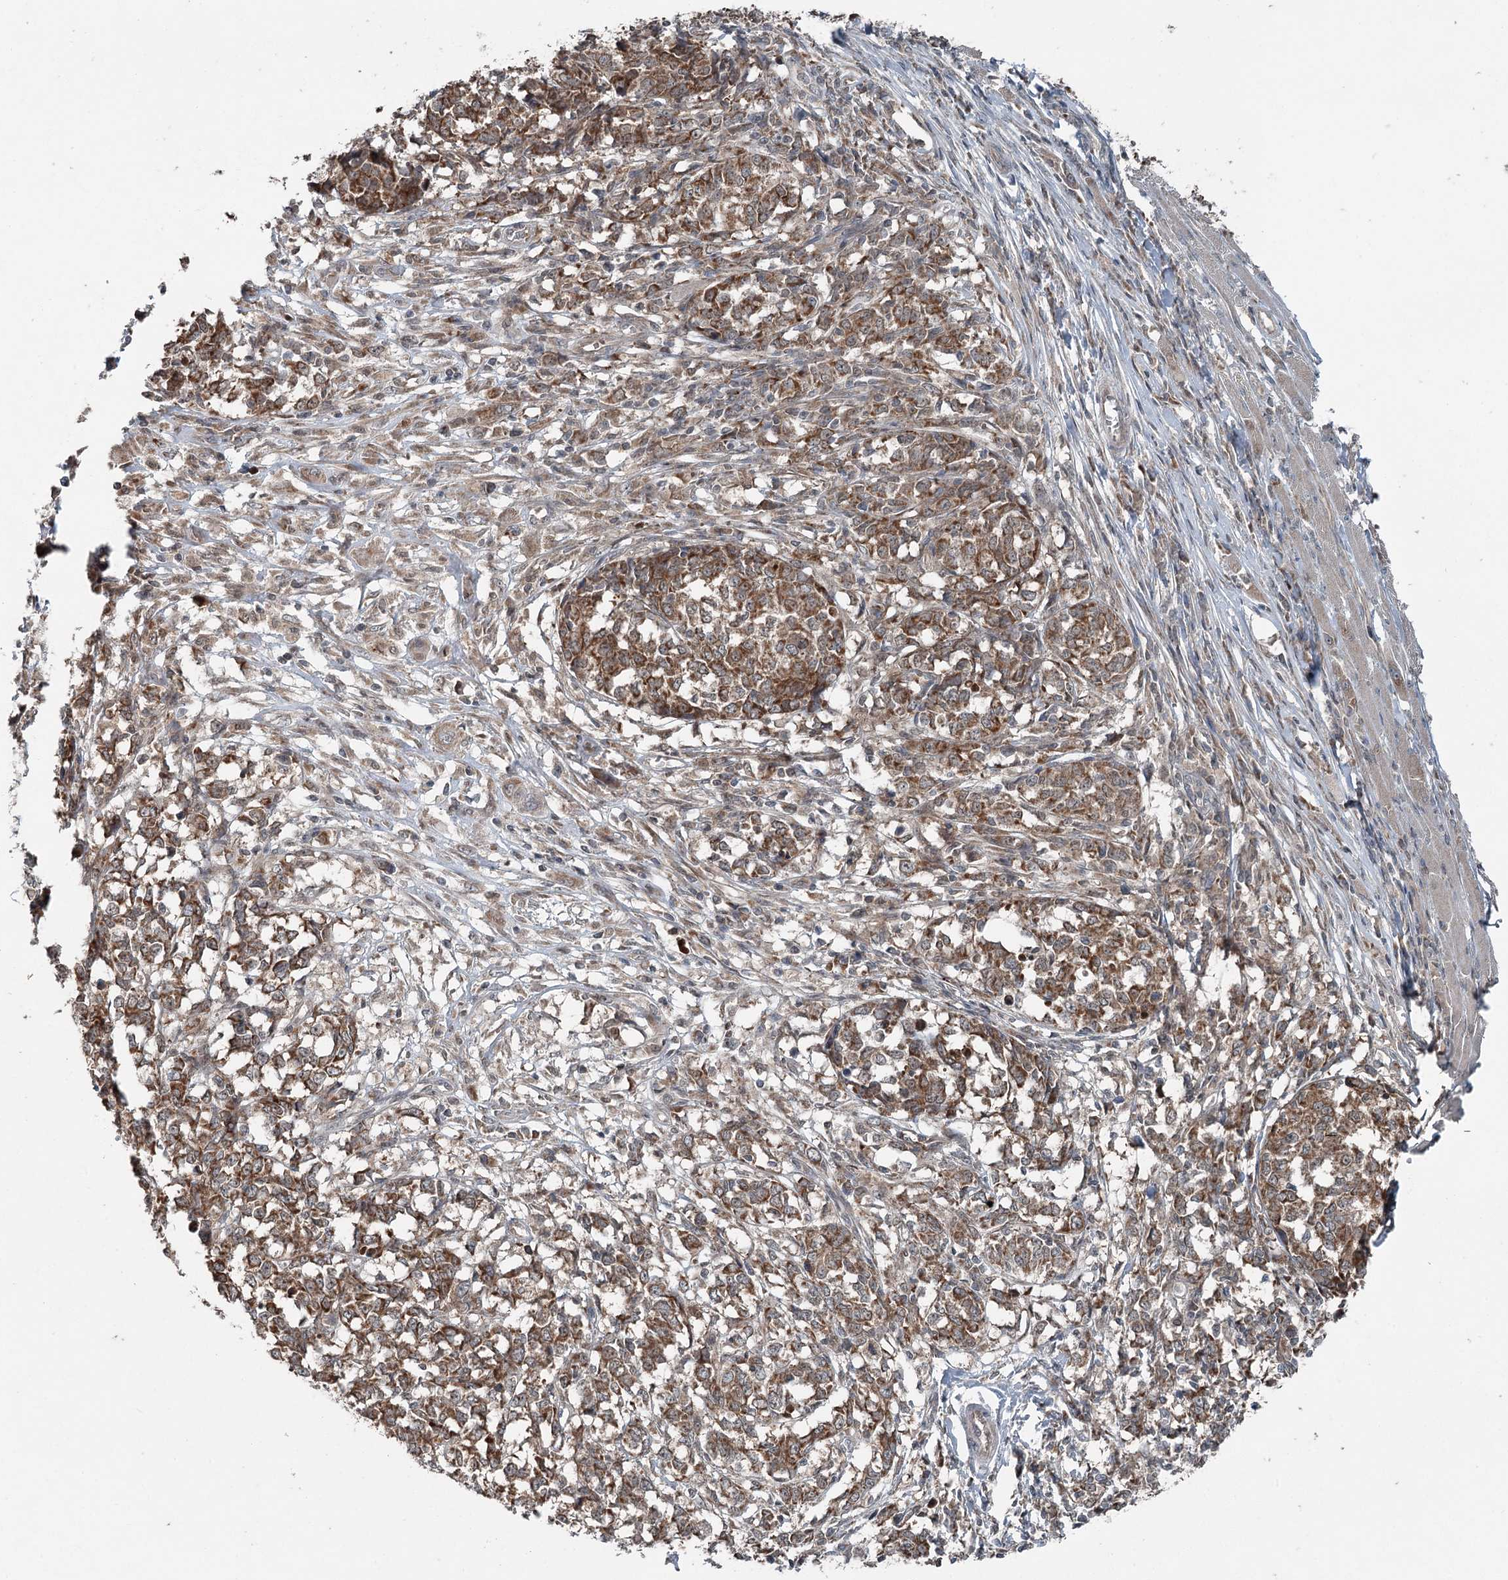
{"staining": {"intensity": "moderate", "quantity": ">75%", "location": "cytoplasmic/membranous"}, "tissue": "melanoma", "cell_type": "Tumor cells", "image_type": "cancer", "snomed": [{"axis": "morphology", "description": "Malignant melanoma, NOS"}, {"axis": "topography", "description": "Skin"}], "caption": "Immunohistochemical staining of human malignant melanoma exhibits medium levels of moderate cytoplasmic/membranous protein staining in approximately >75% of tumor cells.", "gene": "WAPL", "patient": {"sex": "female", "age": 72}}